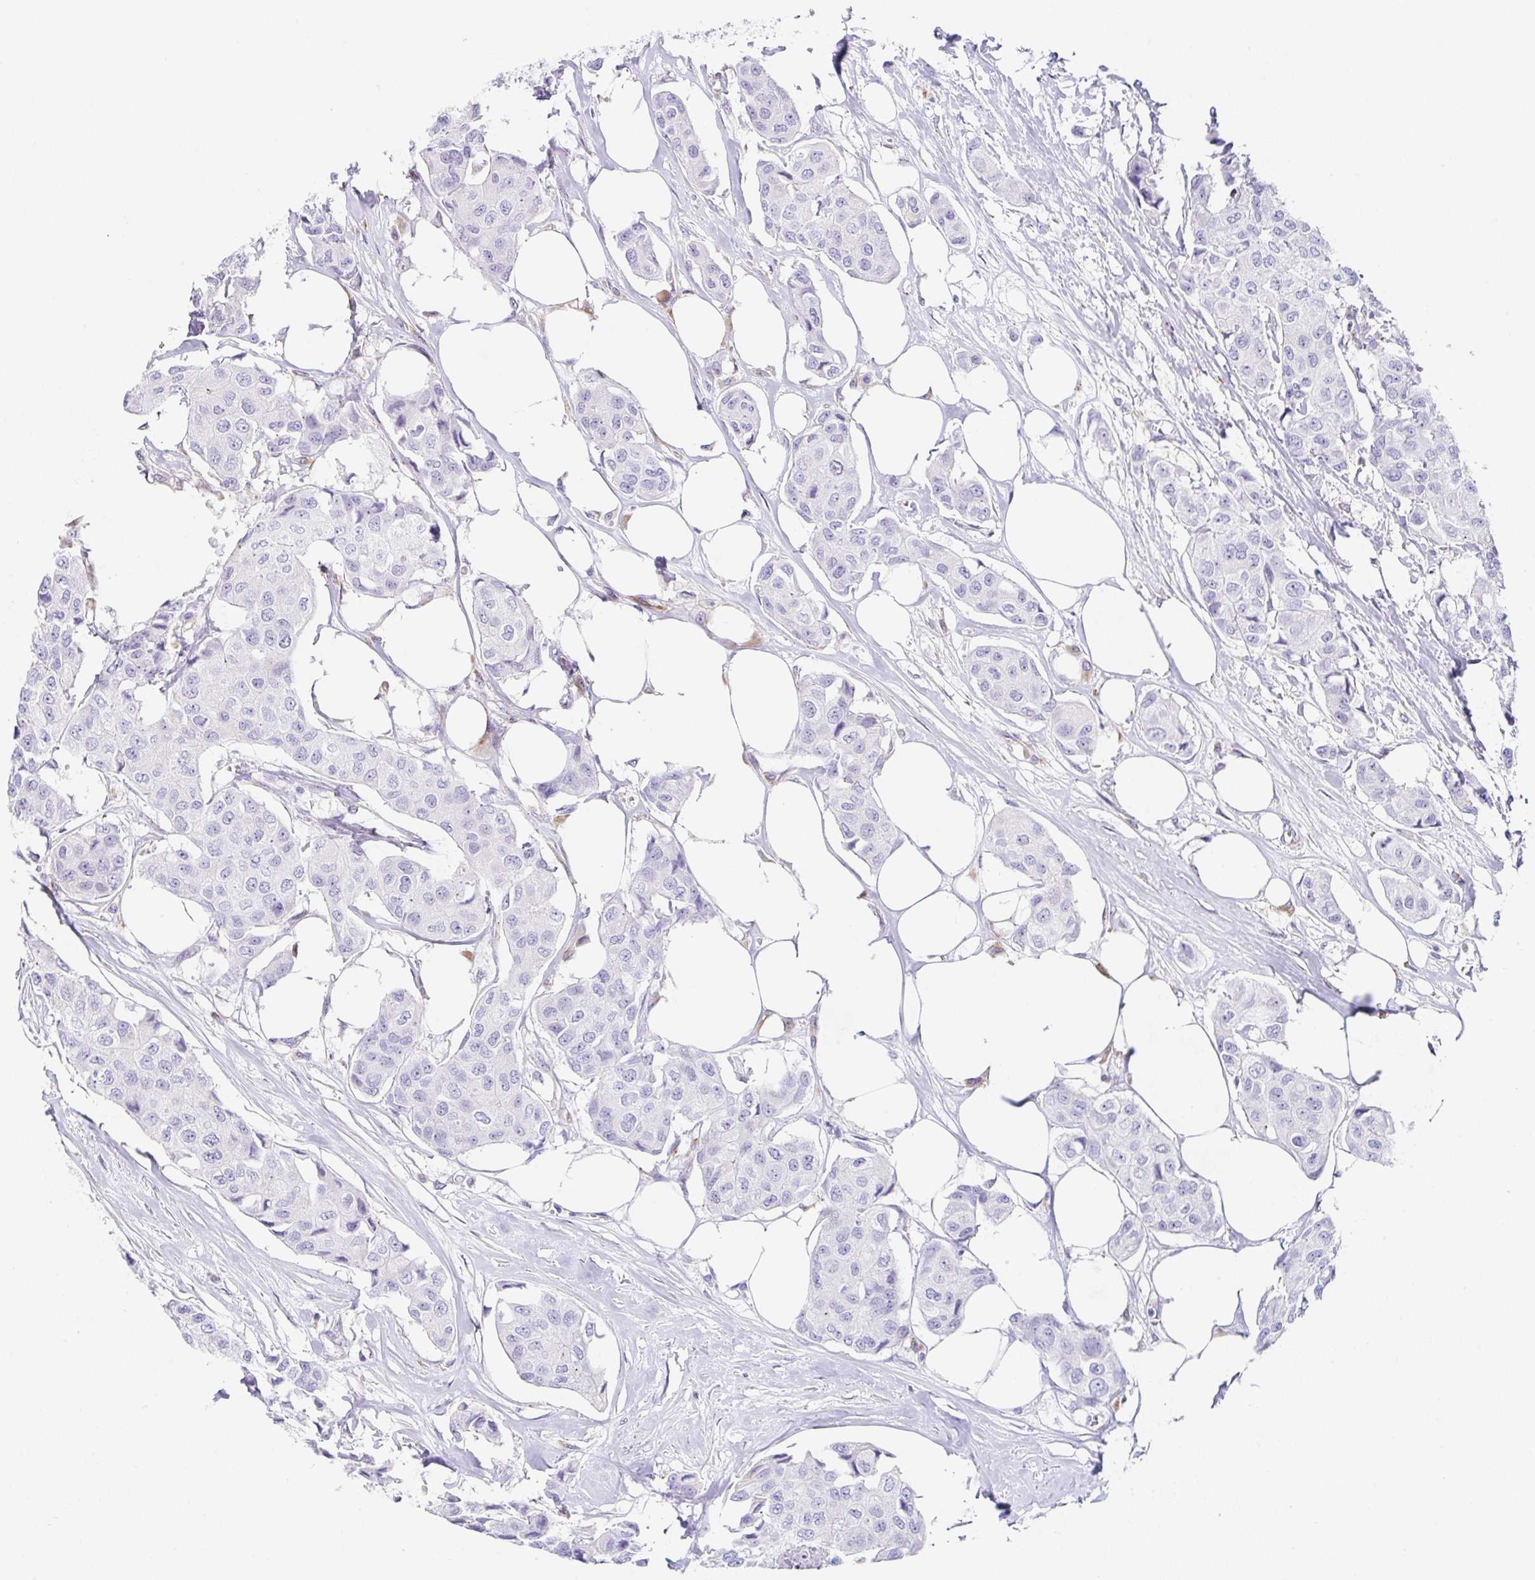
{"staining": {"intensity": "negative", "quantity": "none", "location": "none"}, "tissue": "breast cancer", "cell_type": "Tumor cells", "image_type": "cancer", "snomed": [{"axis": "morphology", "description": "Duct carcinoma"}, {"axis": "topography", "description": "Breast"}, {"axis": "topography", "description": "Lymph node"}], "caption": "Tumor cells show no significant protein positivity in breast cancer (infiltrating ductal carcinoma).", "gene": "DKK4", "patient": {"sex": "female", "age": 80}}